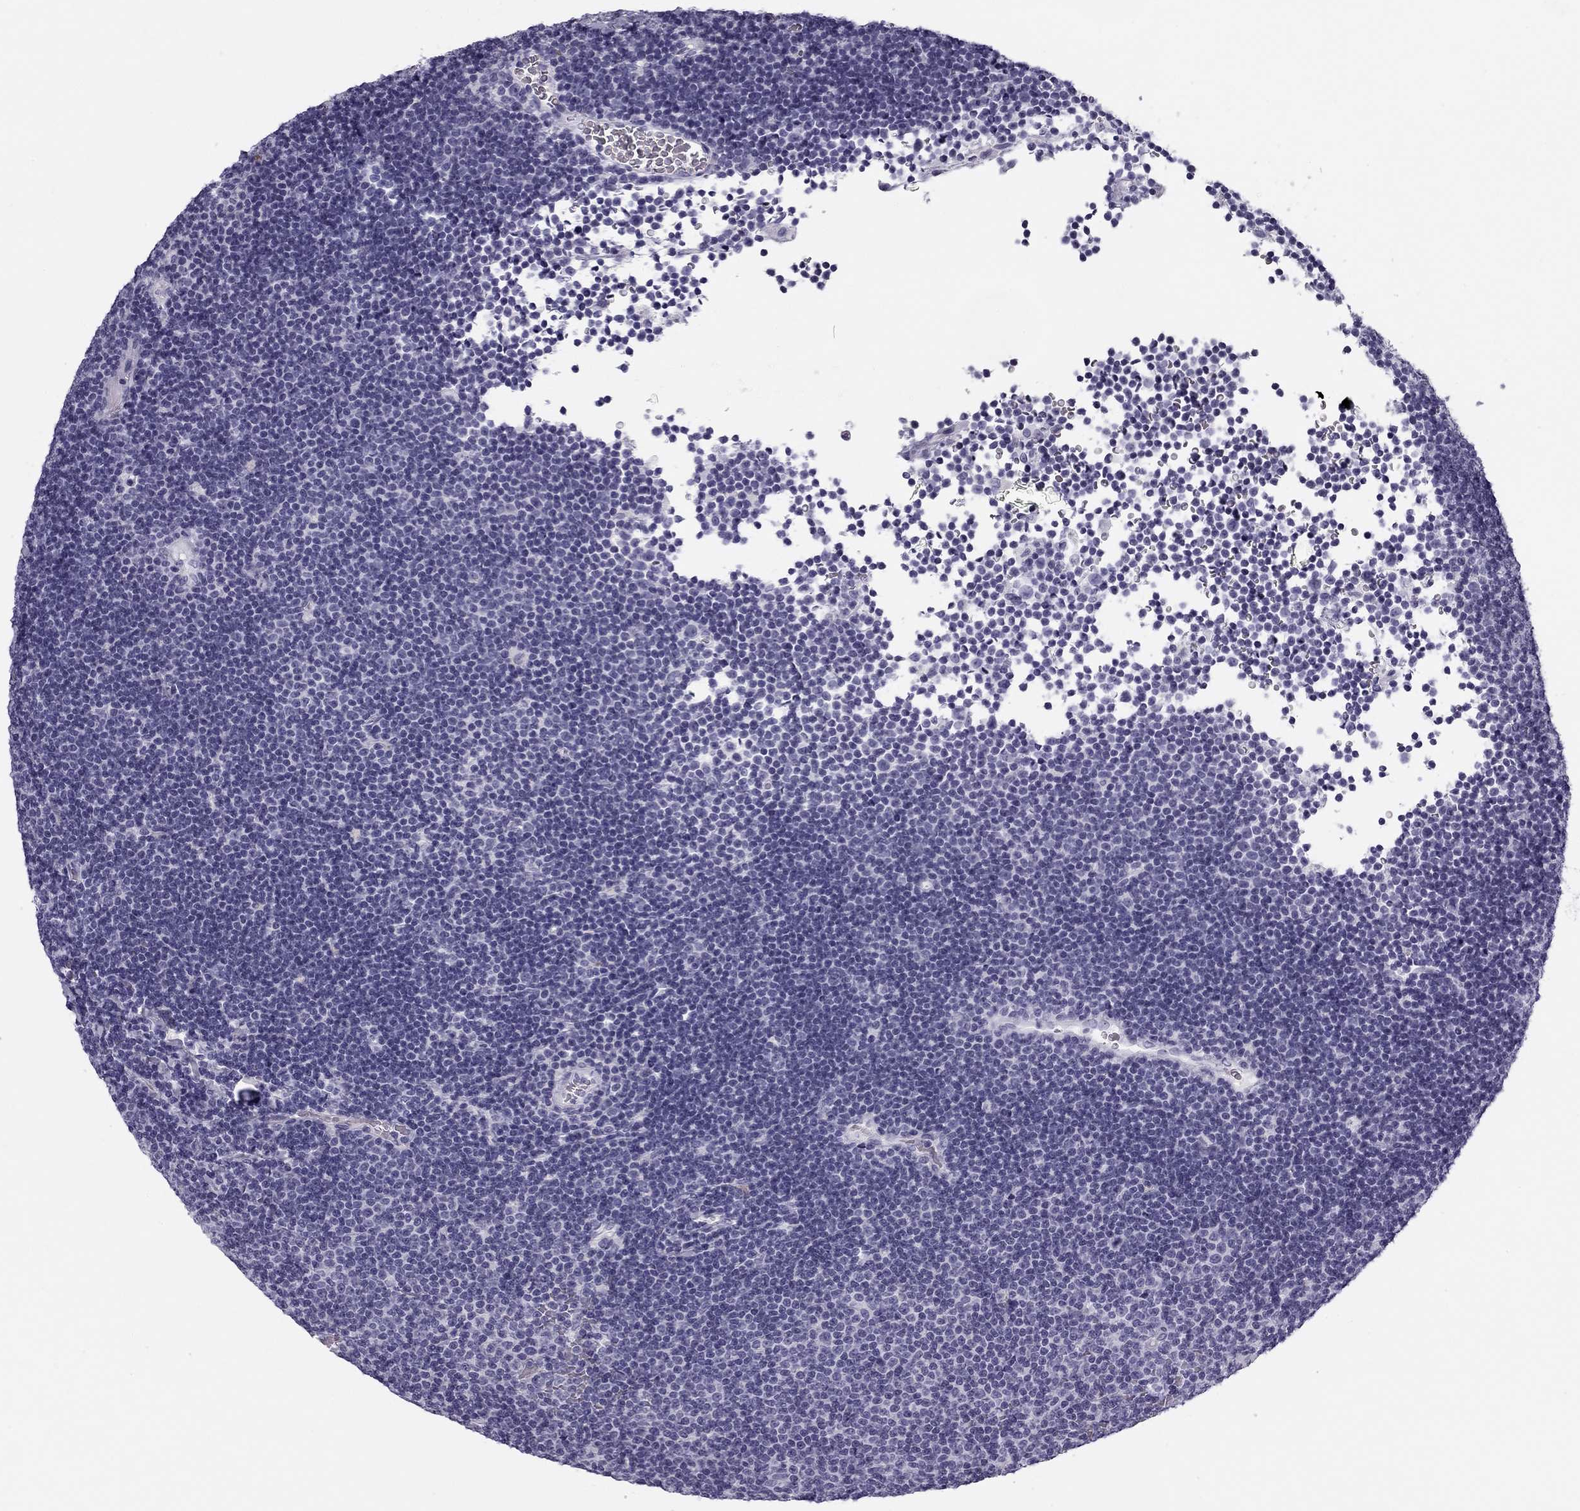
{"staining": {"intensity": "negative", "quantity": "none", "location": "none"}, "tissue": "lymphoma", "cell_type": "Tumor cells", "image_type": "cancer", "snomed": [{"axis": "morphology", "description": "Malignant lymphoma, non-Hodgkin's type, Low grade"}, {"axis": "topography", "description": "Brain"}], "caption": "DAB immunohistochemical staining of low-grade malignant lymphoma, non-Hodgkin's type shows no significant staining in tumor cells. (DAB (3,3'-diaminobenzidine) immunohistochemistry (IHC), high magnification).", "gene": "MC5R", "patient": {"sex": "female", "age": 66}}